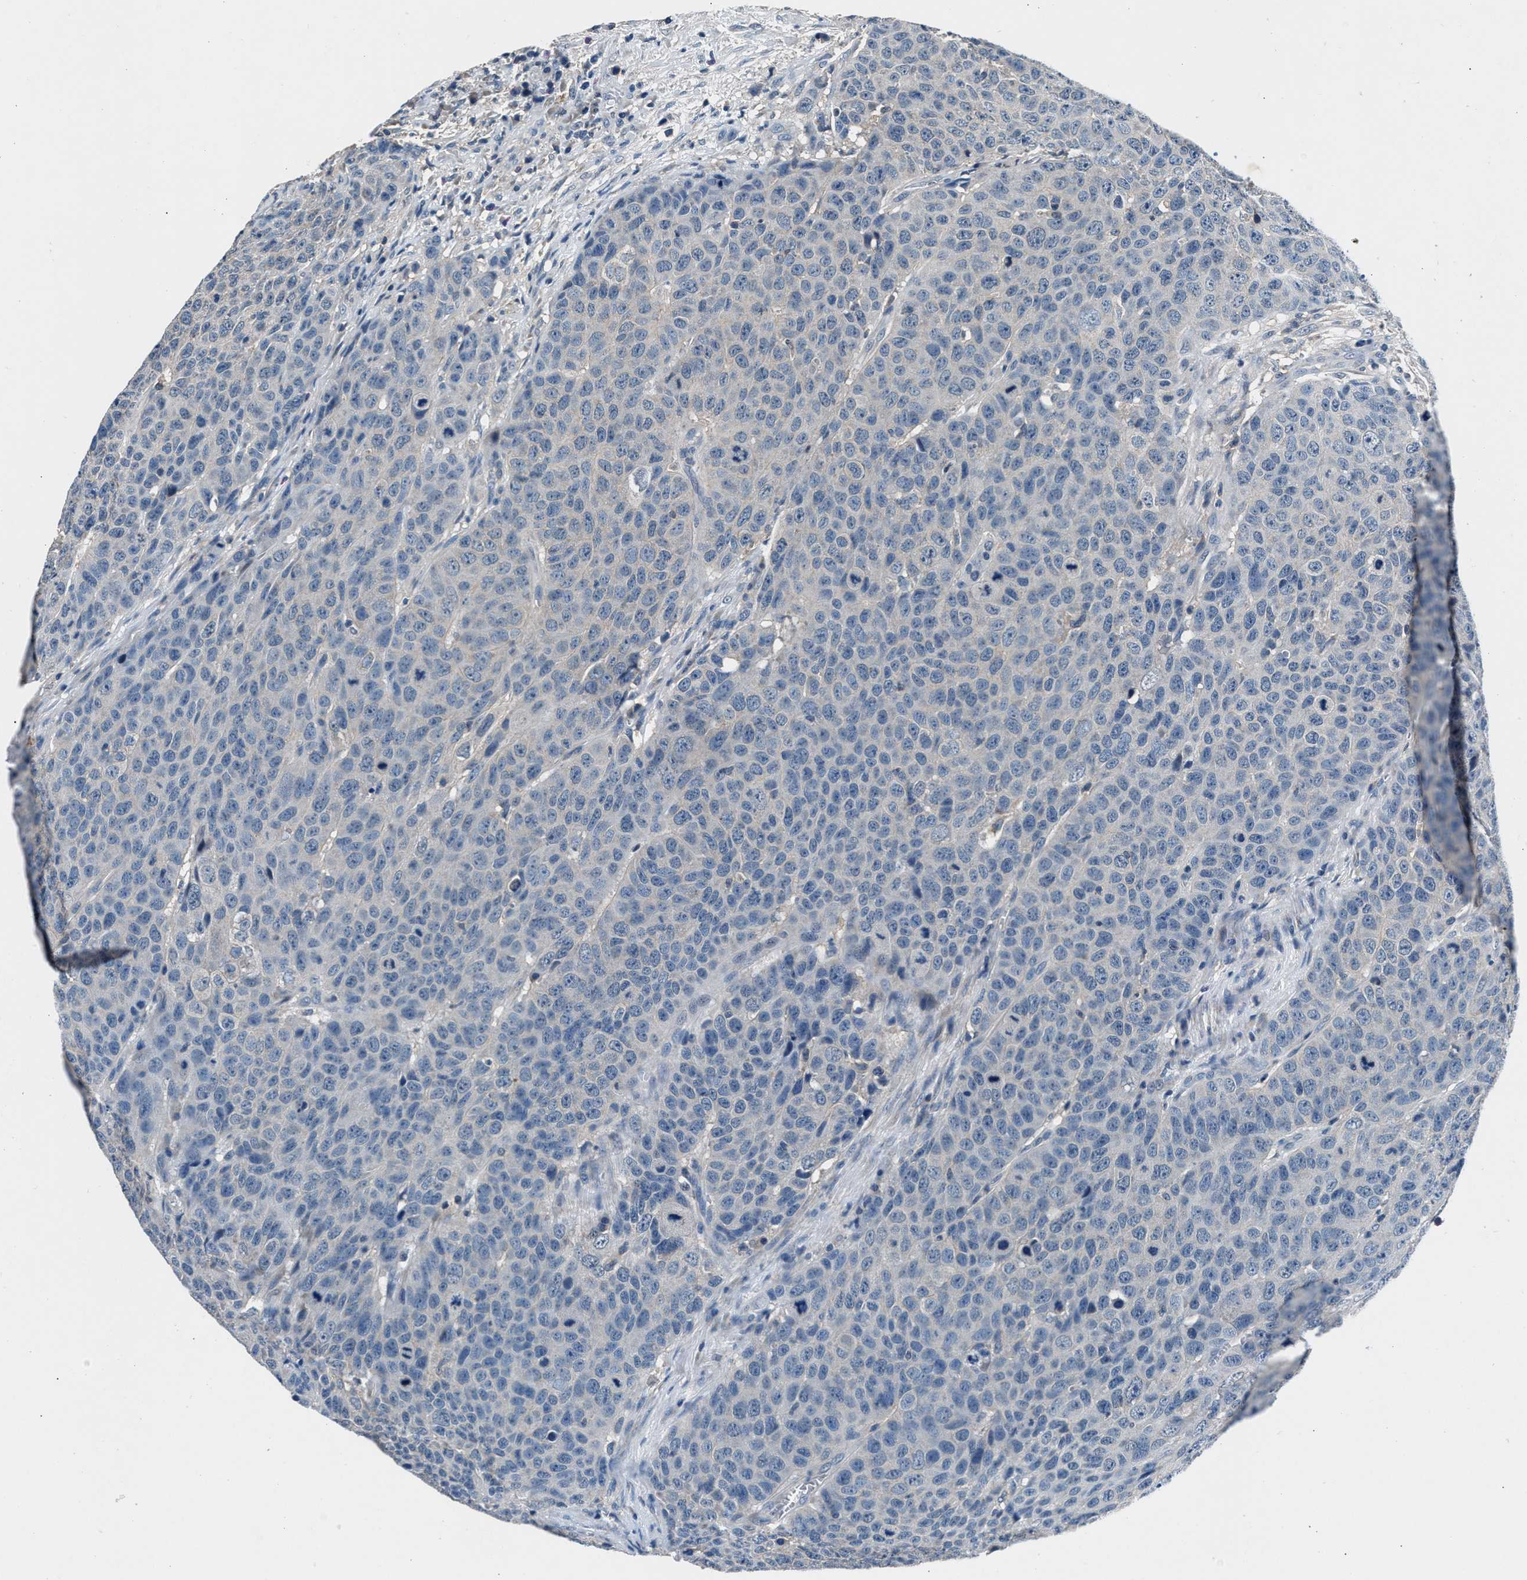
{"staining": {"intensity": "negative", "quantity": "none", "location": "none"}, "tissue": "head and neck cancer", "cell_type": "Tumor cells", "image_type": "cancer", "snomed": [{"axis": "morphology", "description": "Squamous cell carcinoma, NOS"}, {"axis": "topography", "description": "Head-Neck"}], "caption": "A high-resolution image shows immunohistochemistry (IHC) staining of head and neck cancer (squamous cell carcinoma), which demonstrates no significant staining in tumor cells.", "gene": "DENND6B", "patient": {"sex": "male", "age": 66}}